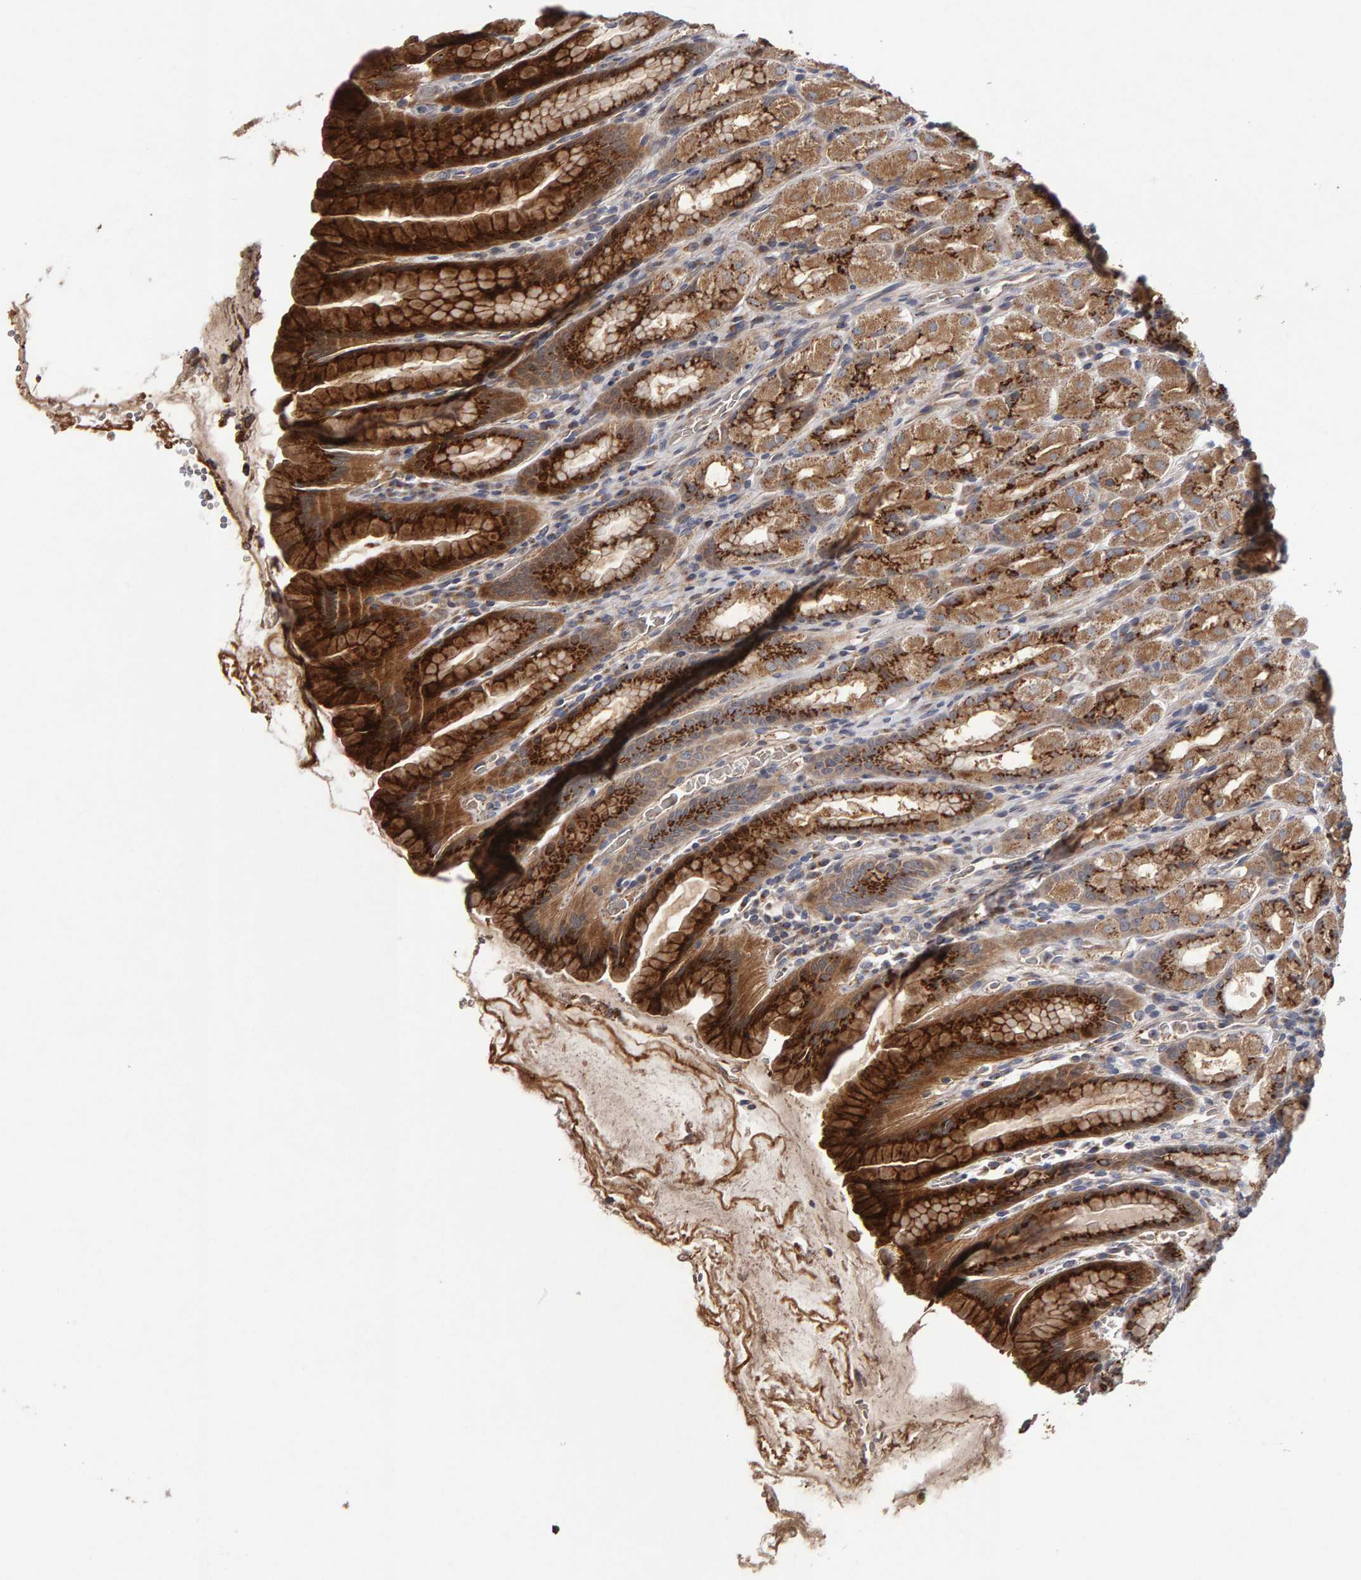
{"staining": {"intensity": "strong", "quantity": ">75%", "location": "cytoplasmic/membranous"}, "tissue": "stomach", "cell_type": "Glandular cells", "image_type": "normal", "snomed": [{"axis": "morphology", "description": "Normal tissue, NOS"}, {"axis": "topography", "description": "Stomach, upper"}], "caption": "Brown immunohistochemical staining in unremarkable human stomach demonstrates strong cytoplasmic/membranous expression in about >75% of glandular cells.", "gene": "CANT1", "patient": {"sex": "male", "age": 68}}